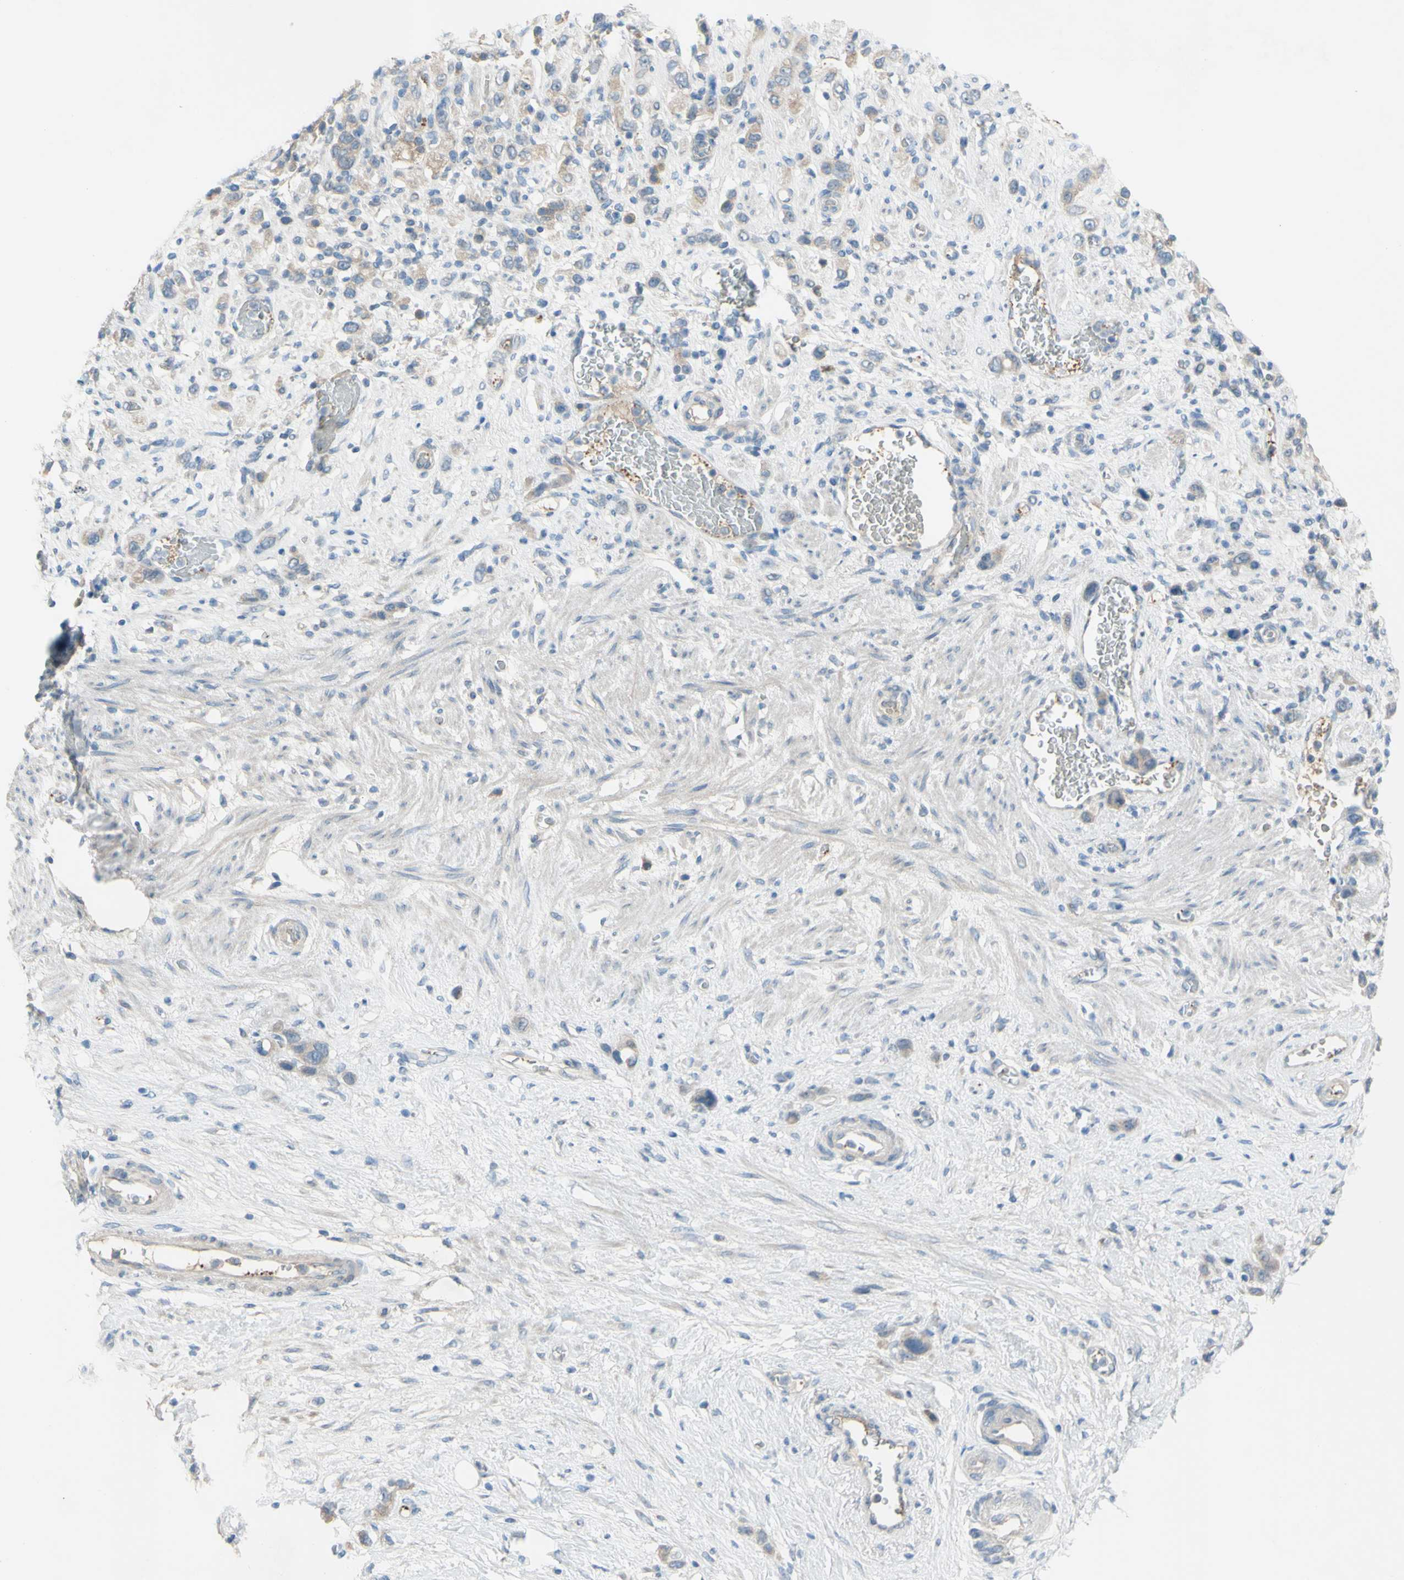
{"staining": {"intensity": "weak", "quantity": "25%-75%", "location": "cytoplasmic/membranous"}, "tissue": "stomach cancer", "cell_type": "Tumor cells", "image_type": "cancer", "snomed": [{"axis": "morphology", "description": "Adenocarcinoma, NOS"}, {"axis": "morphology", "description": "Adenocarcinoma, High grade"}, {"axis": "topography", "description": "Stomach, upper"}, {"axis": "topography", "description": "Stomach, lower"}], "caption": "Protein expression analysis of human stomach cancer reveals weak cytoplasmic/membranous positivity in about 25%-75% of tumor cells.", "gene": "ATRN", "patient": {"sex": "female", "age": 65}}